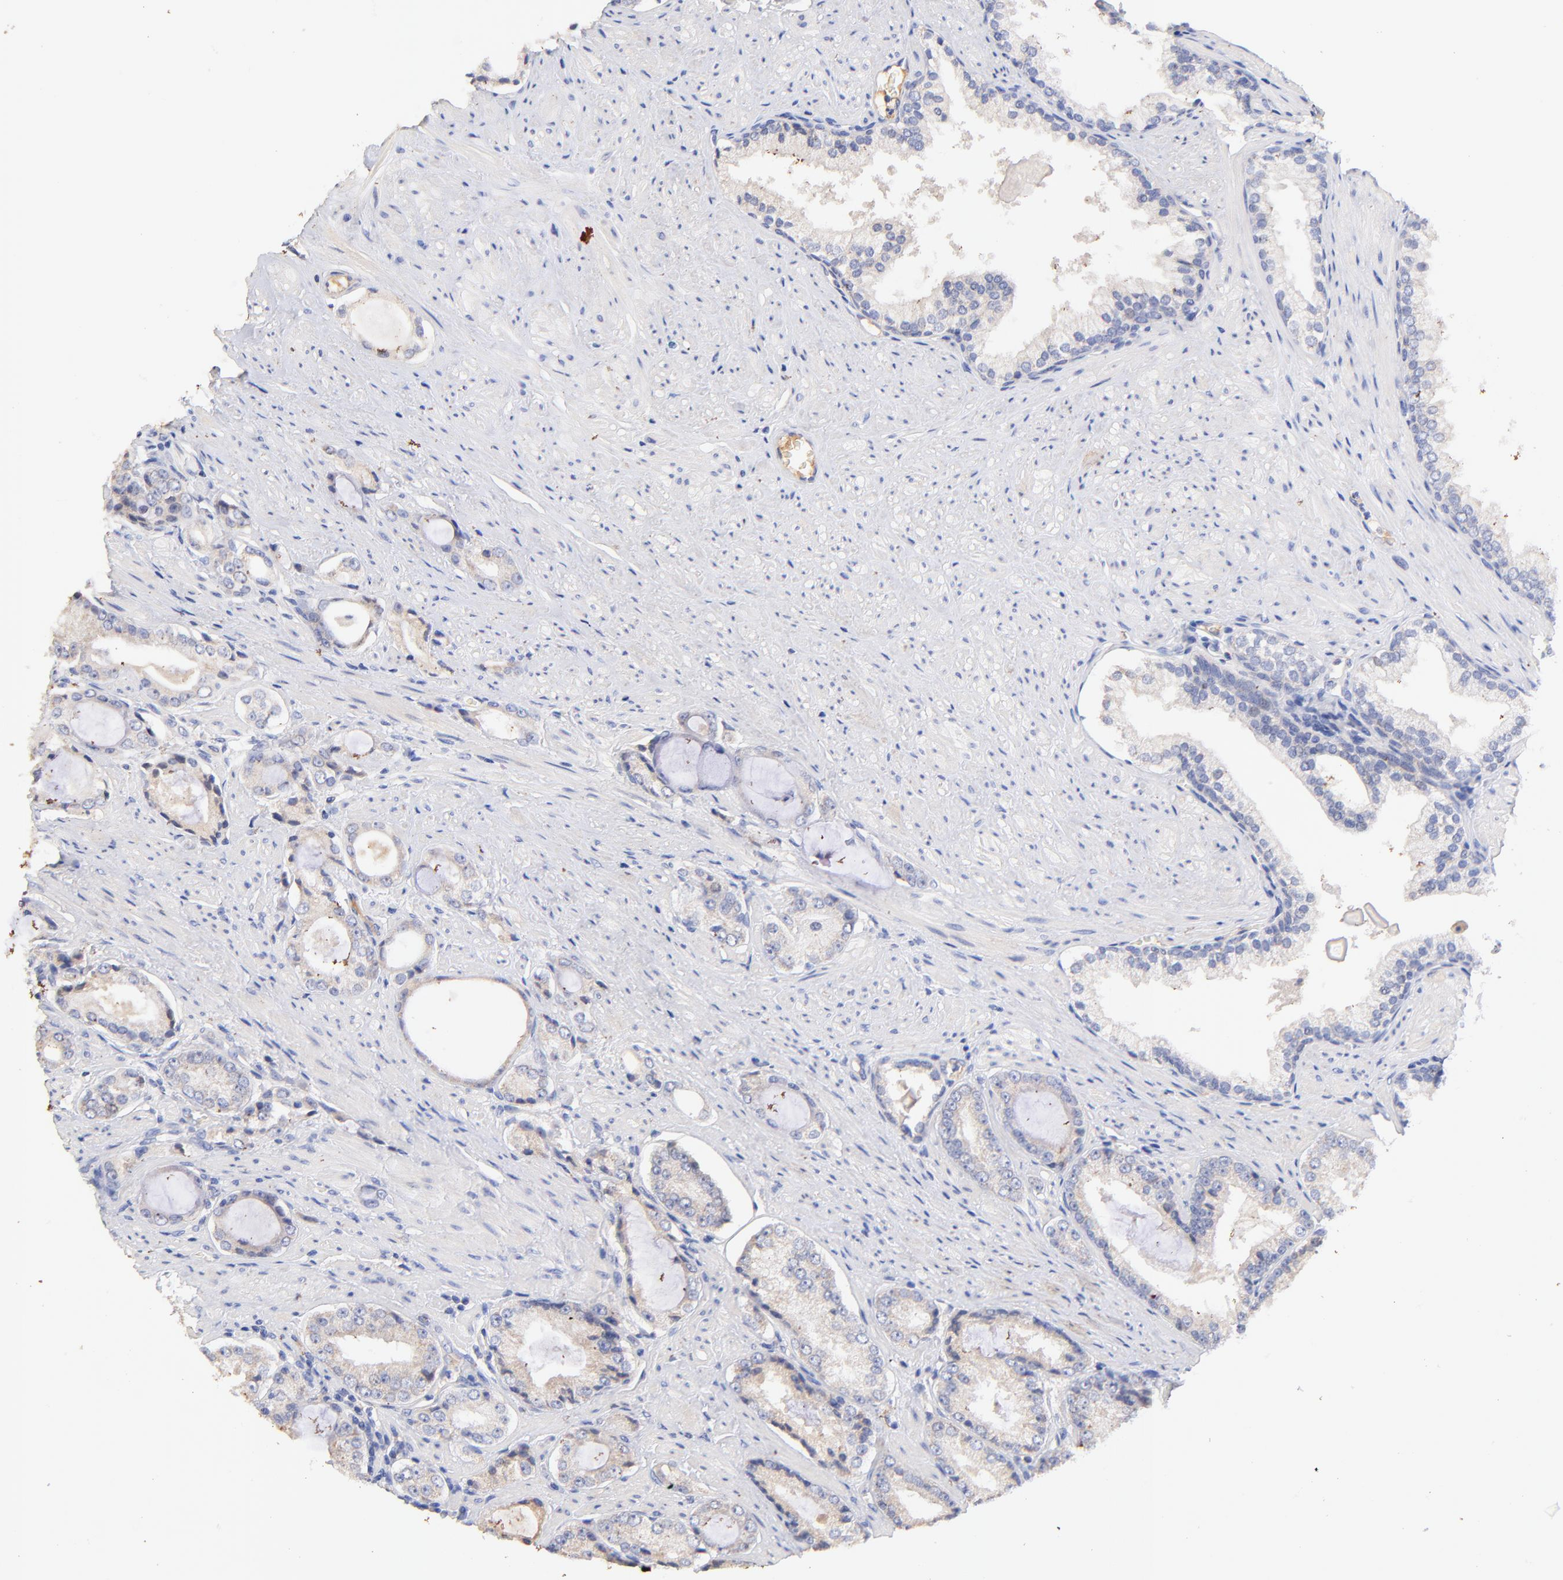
{"staining": {"intensity": "weak", "quantity": ">75%", "location": "cytoplasmic/membranous"}, "tissue": "prostate cancer", "cell_type": "Tumor cells", "image_type": "cancer", "snomed": [{"axis": "morphology", "description": "Adenocarcinoma, Medium grade"}, {"axis": "topography", "description": "Prostate"}], "caption": "Immunohistochemistry photomicrograph of neoplastic tissue: human prostate cancer stained using IHC demonstrates low levels of weak protein expression localized specifically in the cytoplasmic/membranous of tumor cells, appearing as a cytoplasmic/membranous brown color.", "gene": "IGLV7-43", "patient": {"sex": "male", "age": 60}}